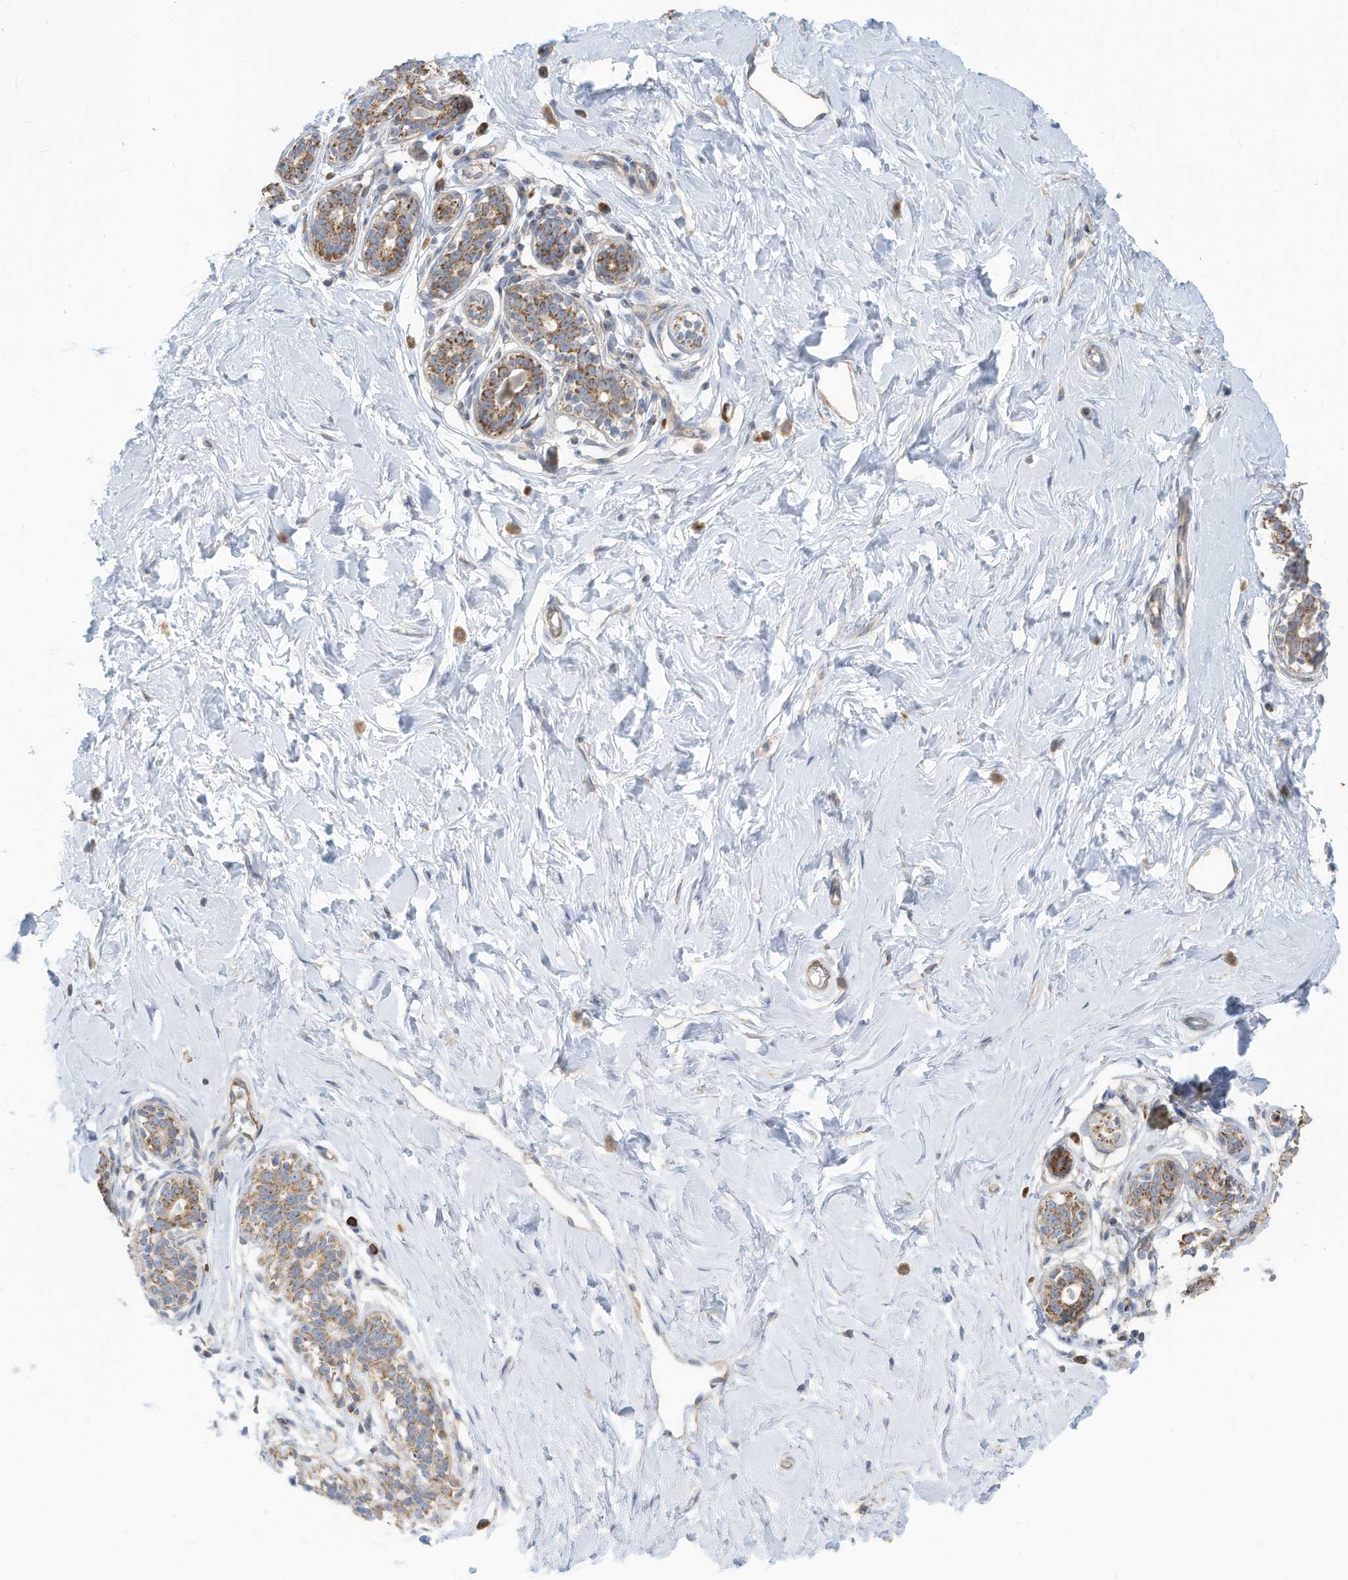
{"staining": {"intensity": "negative", "quantity": "none", "location": "none"}, "tissue": "breast", "cell_type": "Adipocytes", "image_type": "normal", "snomed": [{"axis": "morphology", "description": "Normal tissue, NOS"}, {"axis": "morphology", "description": "Adenoma, NOS"}, {"axis": "topography", "description": "Breast"}], "caption": "An IHC micrograph of normal breast is shown. There is no staining in adipocytes of breast.", "gene": "GTPBP2", "patient": {"sex": "female", "age": 23}}